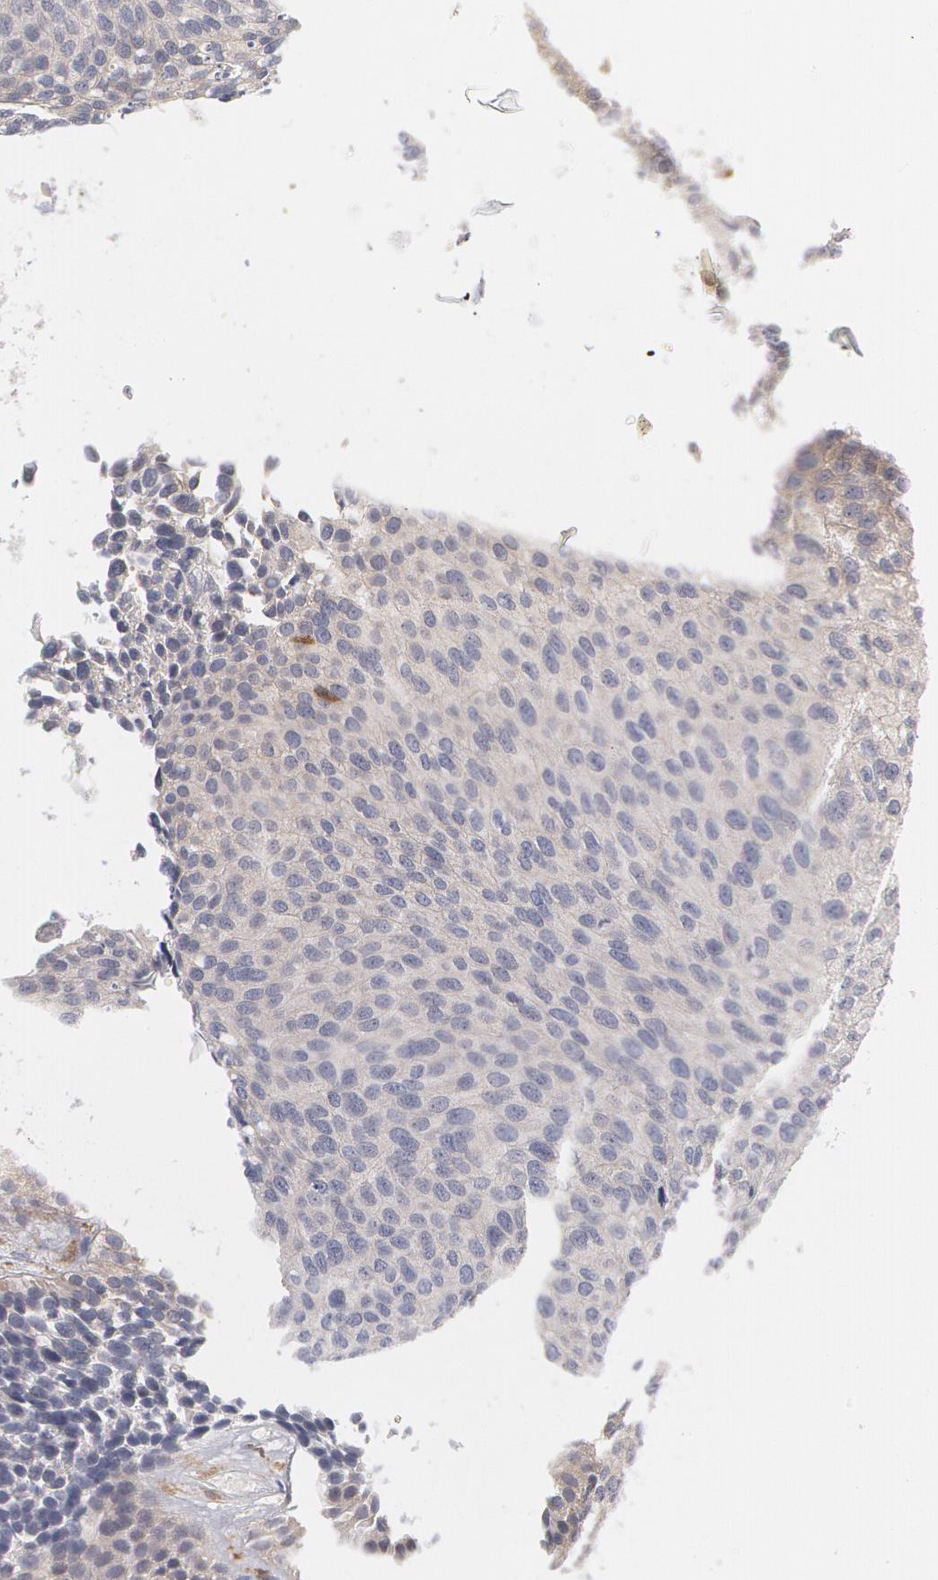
{"staining": {"intensity": "weak", "quantity": ">75%", "location": "cytoplasmic/membranous"}, "tissue": "urothelial cancer", "cell_type": "Tumor cells", "image_type": "cancer", "snomed": [{"axis": "morphology", "description": "Urothelial carcinoma, Low grade"}, {"axis": "topography", "description": "Urinary bladder"}], "caption": "Immunohistochemistry histopathology image of neoplastic tissue: urothelial cancer stained using immunohistochemistry displays low levels of weak protein expression localized specifically in the cytoplasmic/membranous of tumor cells, appearing as a cytoplasmic/membranous brown color.", "gene": "SYK", "patient": {"sex": "male", "age": 84}}